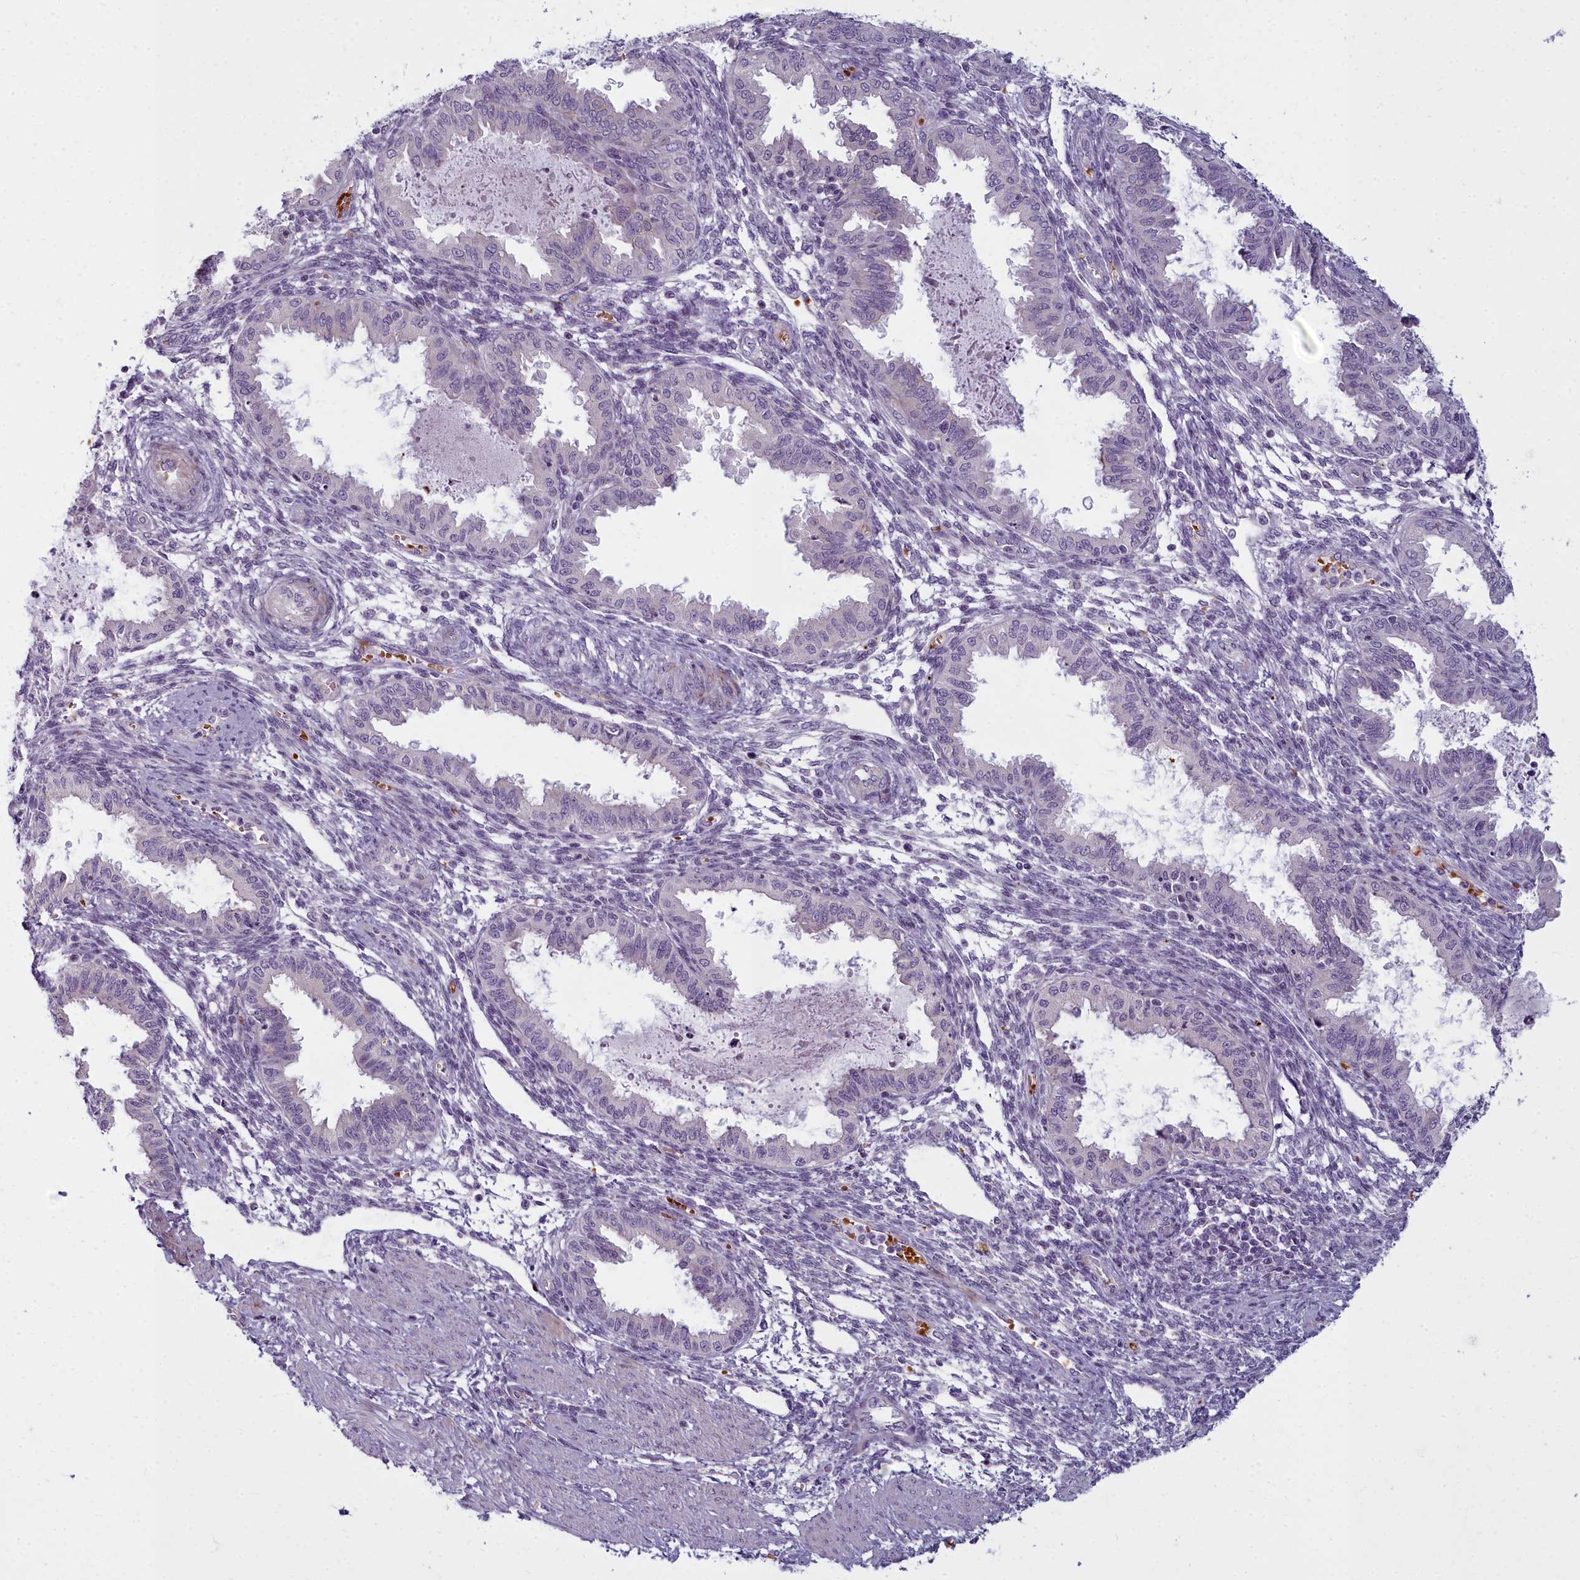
{"staining": {"intensity": "negative", "quantity": "none", "location": "none"}, "tissue": "endometrium", "cell_type": "Cells in endometrial stroma", "image_type": "normal", "snomed": [{"axis": "morphology", "description": "Normal tissue, NOS"}, {"axis": "topography", "description": "Endometrium"}], "caption": "This is an immunohistochemistry (IHC) image of normal human endometrium. There is no staining in cells in endometrial stroma.", "gene": "ARL15", "patient": {"sex": "female", "age": 33}}